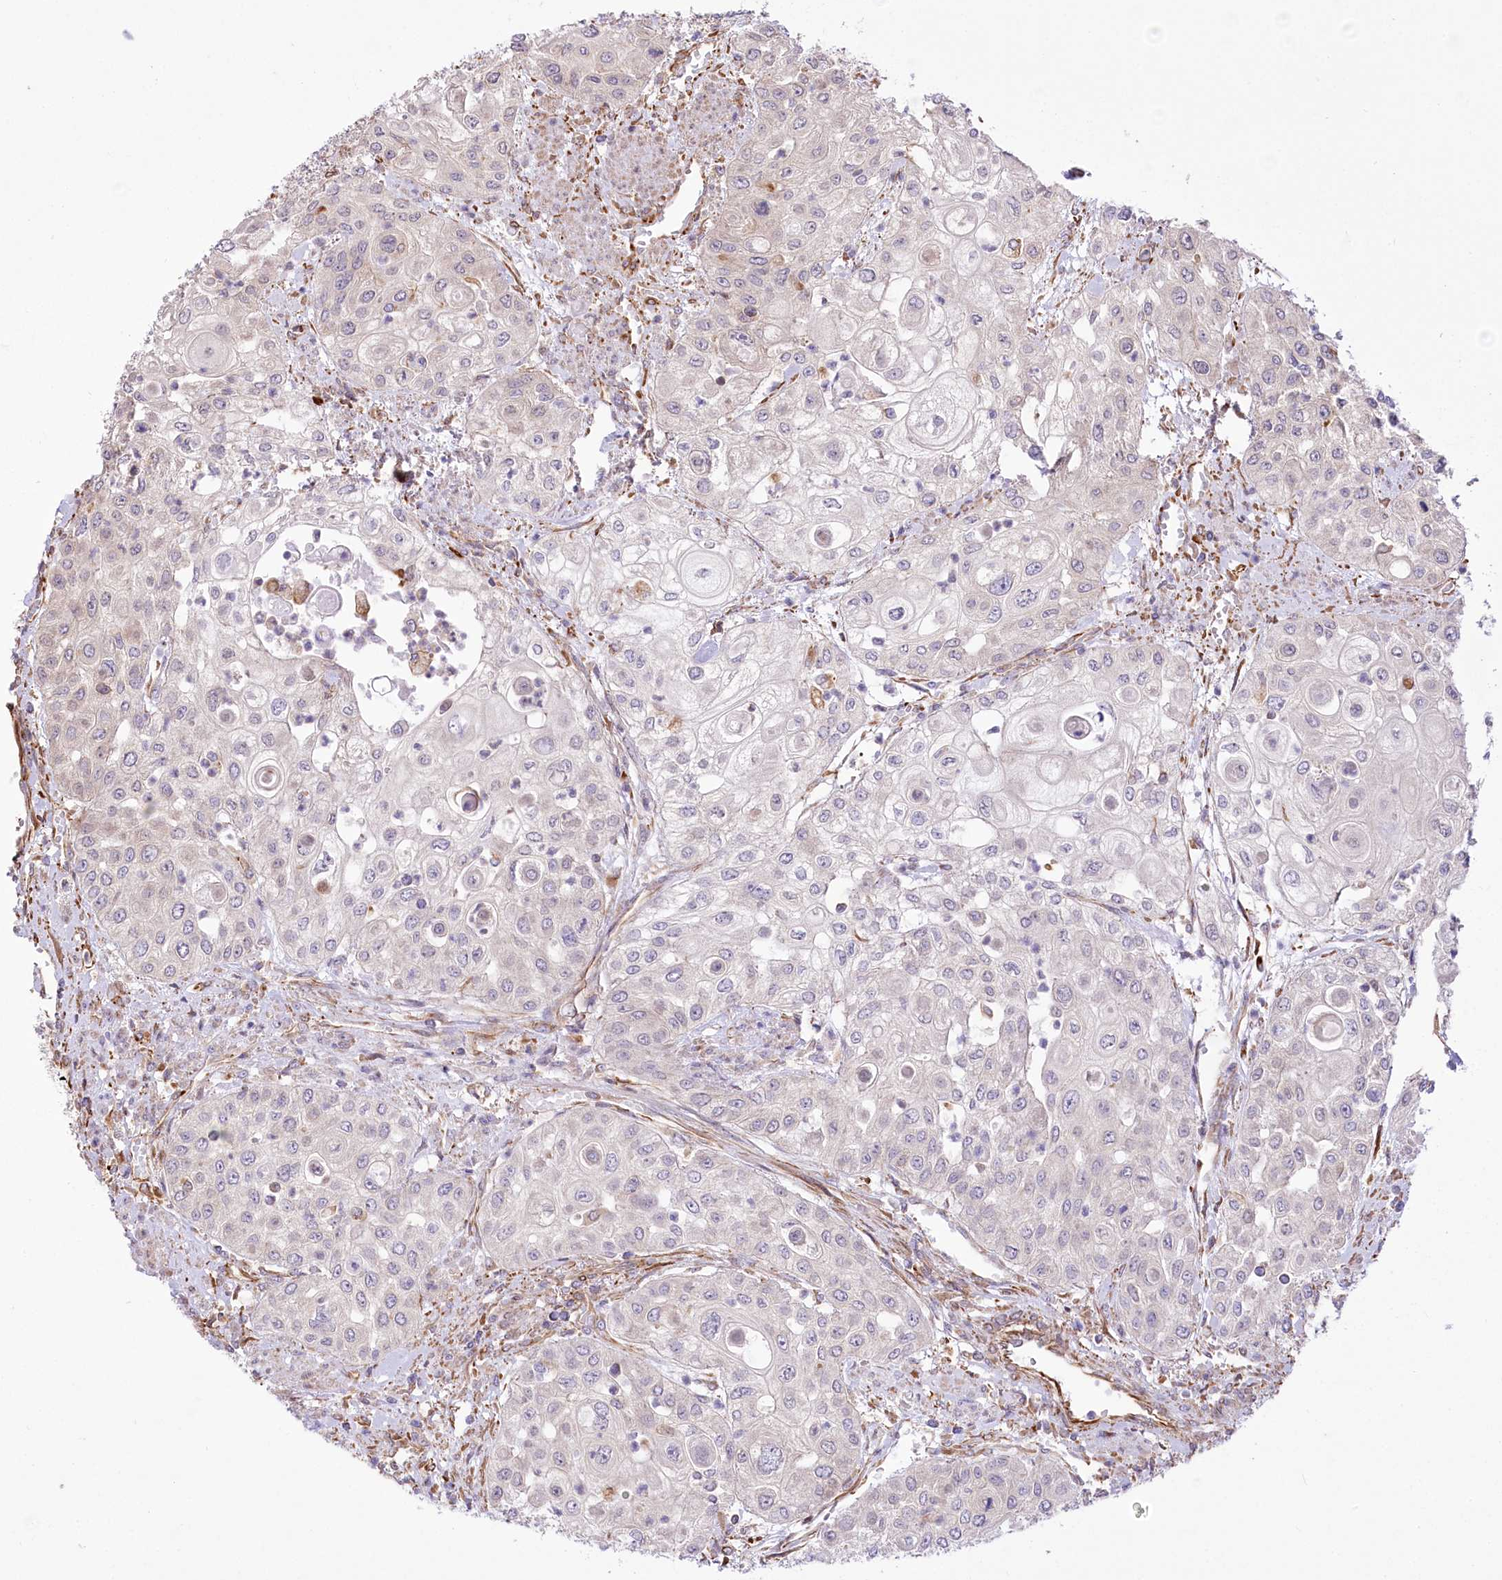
{"staining": {"intensity": "negative", "quantity": "none", "location": "none"}, "tissue": "urothelial cancer", "cell_type": "Tumor cells", "image_type": "cancer", "snomed": [{"axis": "morphology", "description": "Urothelial carcinoma, High grade"}, {"axis": "topography", "description": "Urinary bladder"}], "caption": "Tumor cells are negative for brown protein staining in urothelial cancer.", "gene": "TTC1", "patient": {"sex": "female", "age": 79}}